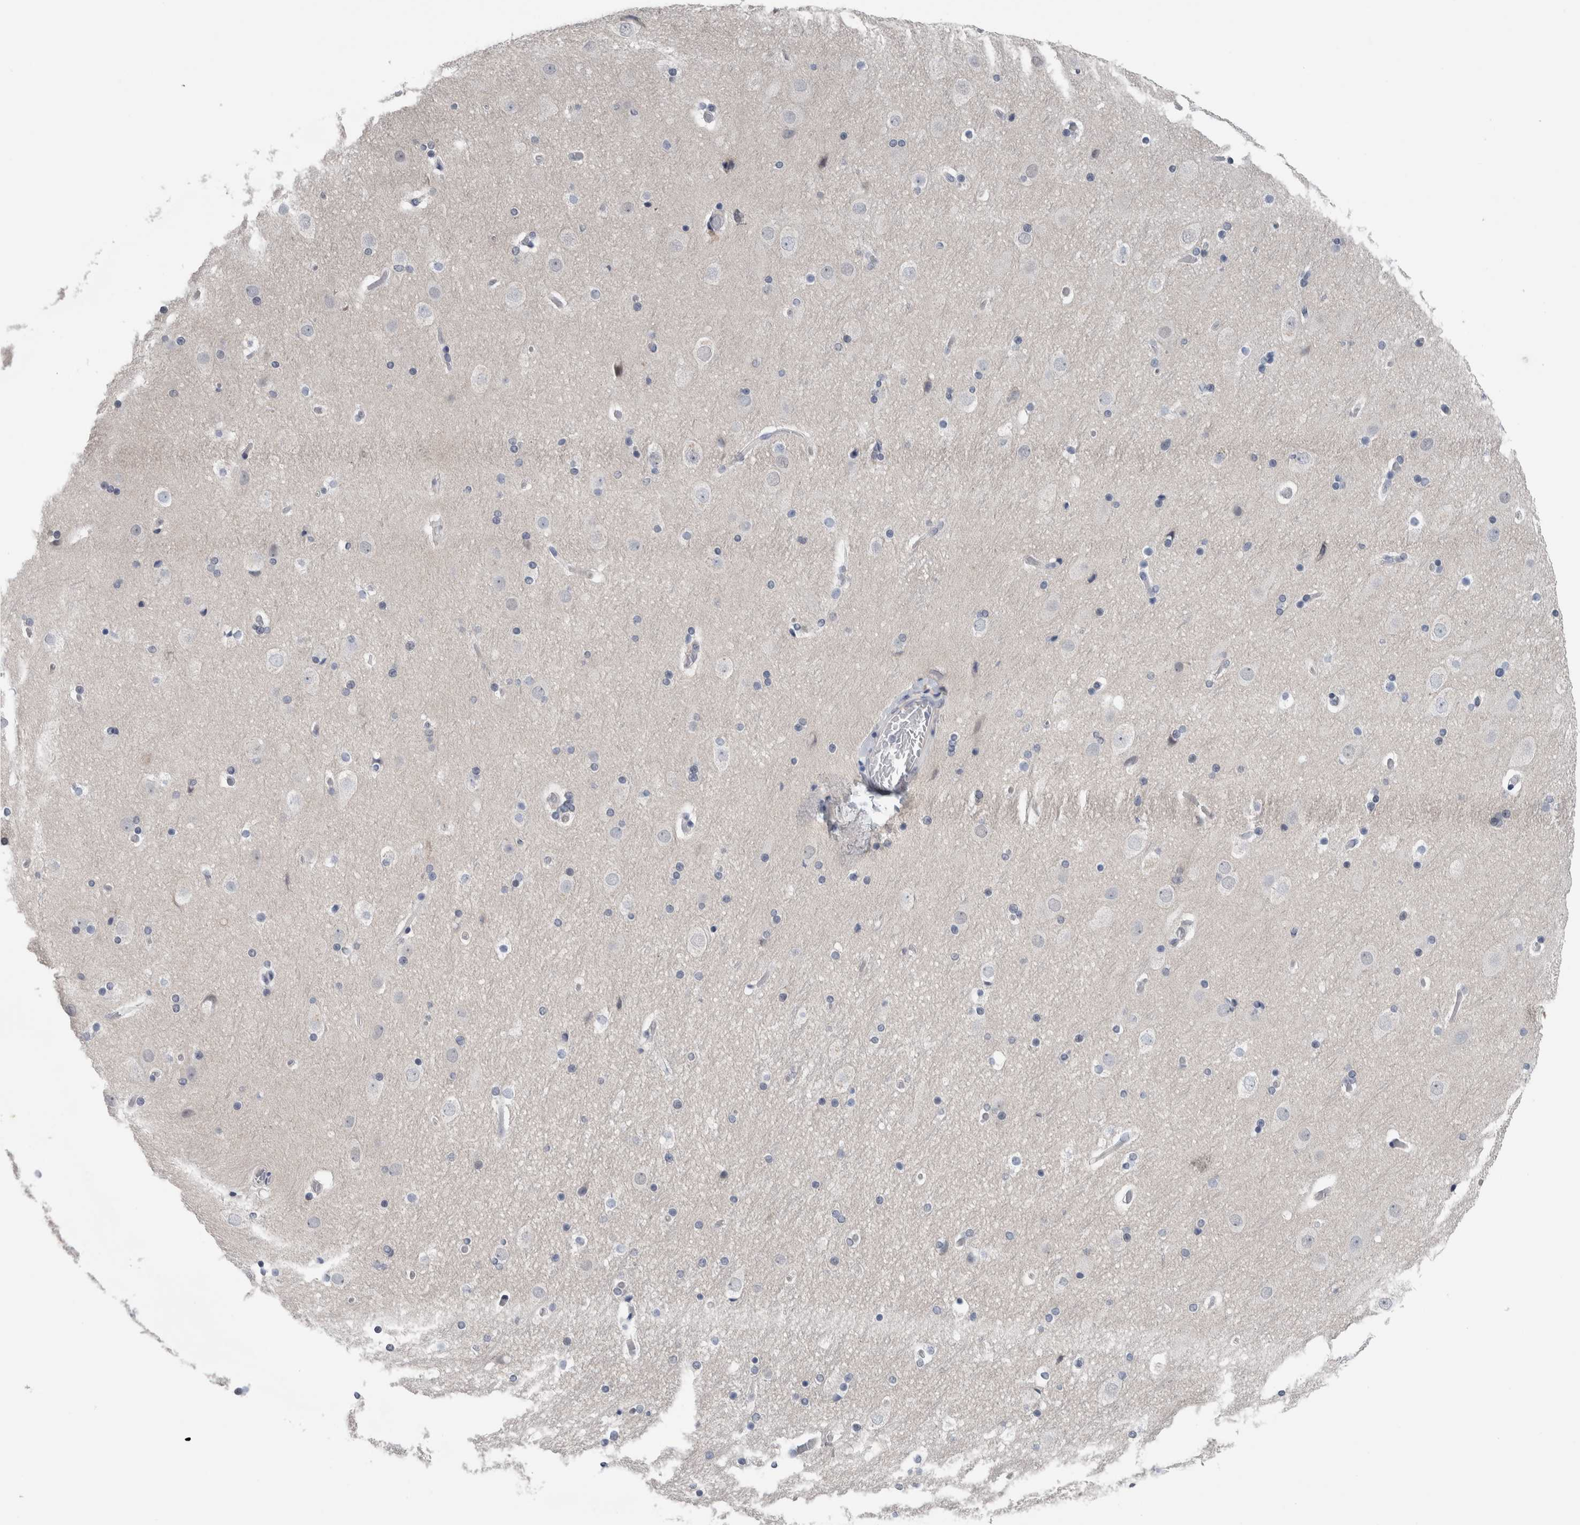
{"staining": {"intensity": "negative", "quantity": "none", "location": "none"}, "tissue": "cerebral cortex", "cell_type": "Endothelial cells", "image_type": "normal", "snomed": [{"axis": "morphology", "description": "Normal tissue, NOS"}, {"axis": "topography", "description": "Cerebral cortex"}], "caption": "A micrograph of cerebral cortex stained for a protein demonstrates no brown staining in endothelial cells.", "gene": "CRNN", "patient": {"sex": "male", "age": 57}}